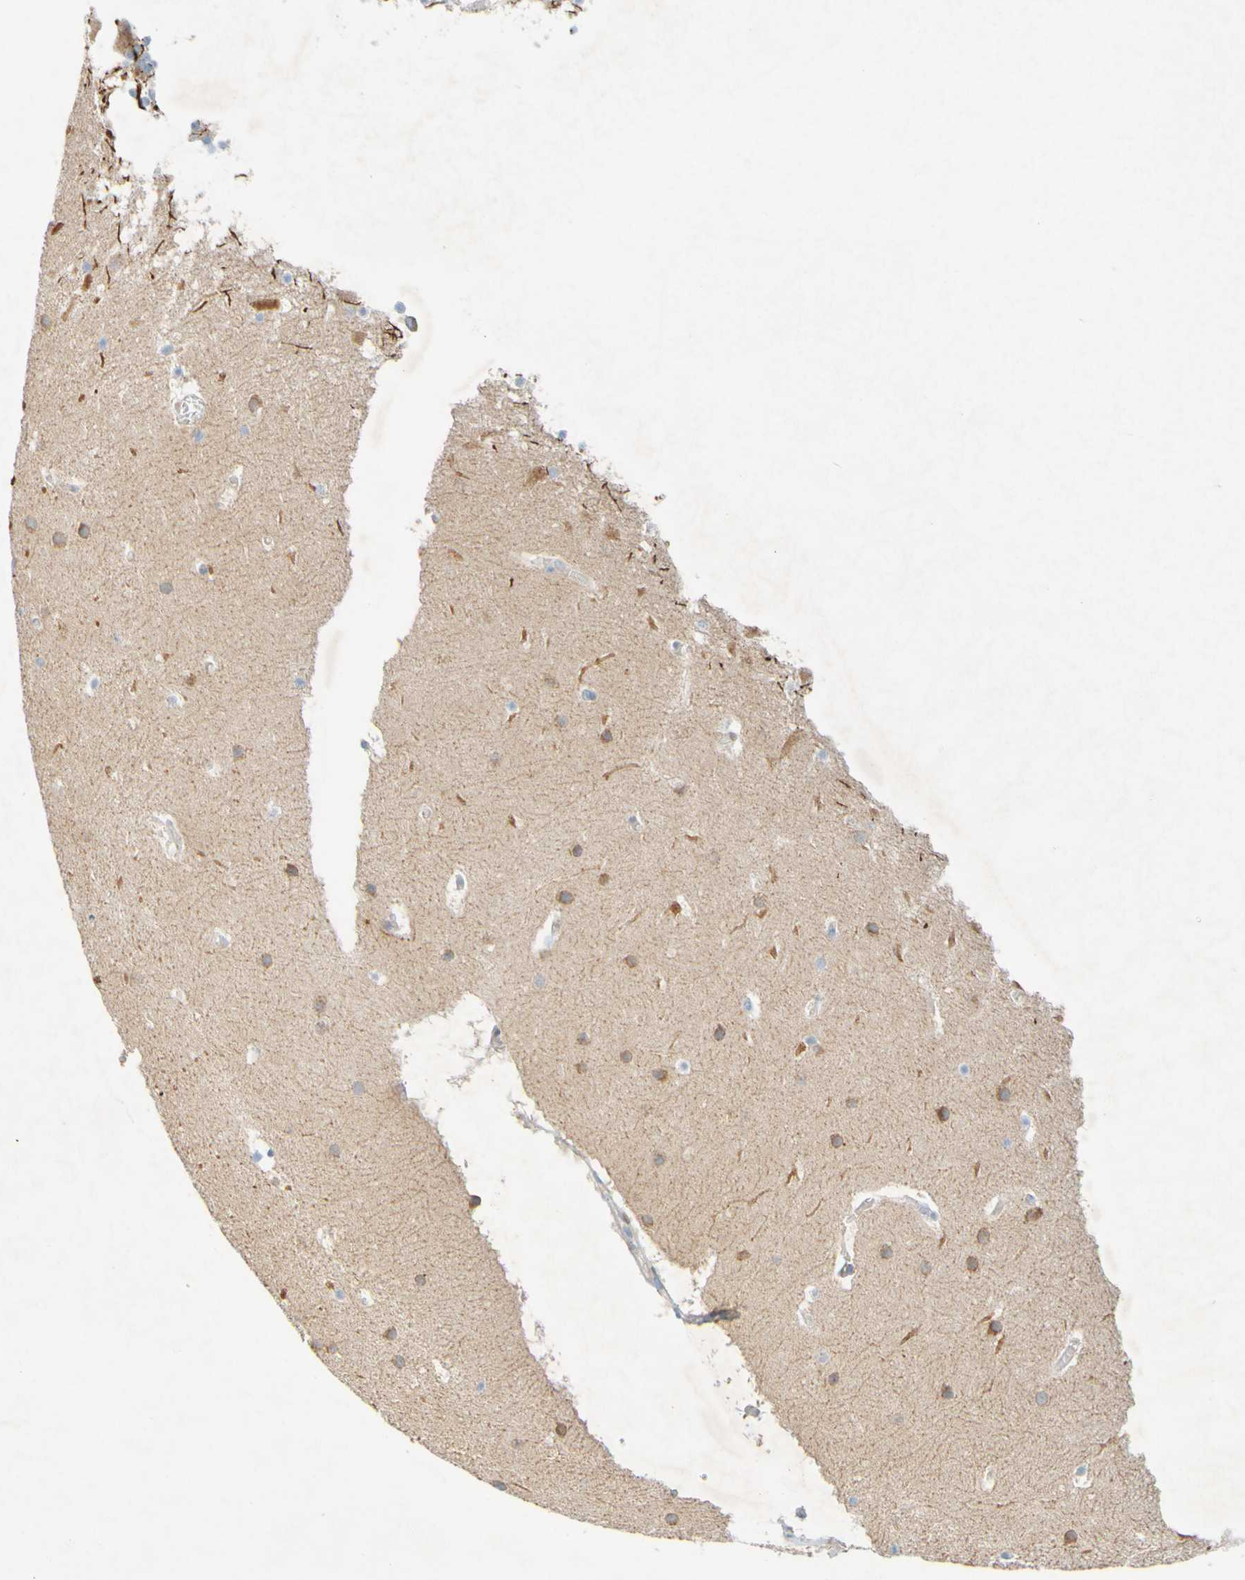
{"staining": {"intensity": "weak", "quantity": ">75%", "location": "cytoplasmic/membranous"}, "tissue": "cerebellum", "cell_type": "Cells in granular layer", "image_type": "normal", "snomed": [{"axis": "morphology", "description": "Normal tissue, NOS"}, {"axis": "topography", "description": "Cerebellum"}], "caption": "Immunohistochemical staining of normal human cerebellum reveals >75% levels of weak cytoplasmic/membranous protein positivity in about >75% of cells in granular layer.", "gene": "MAG", "patient": {"sex": "male", "age": 45}}